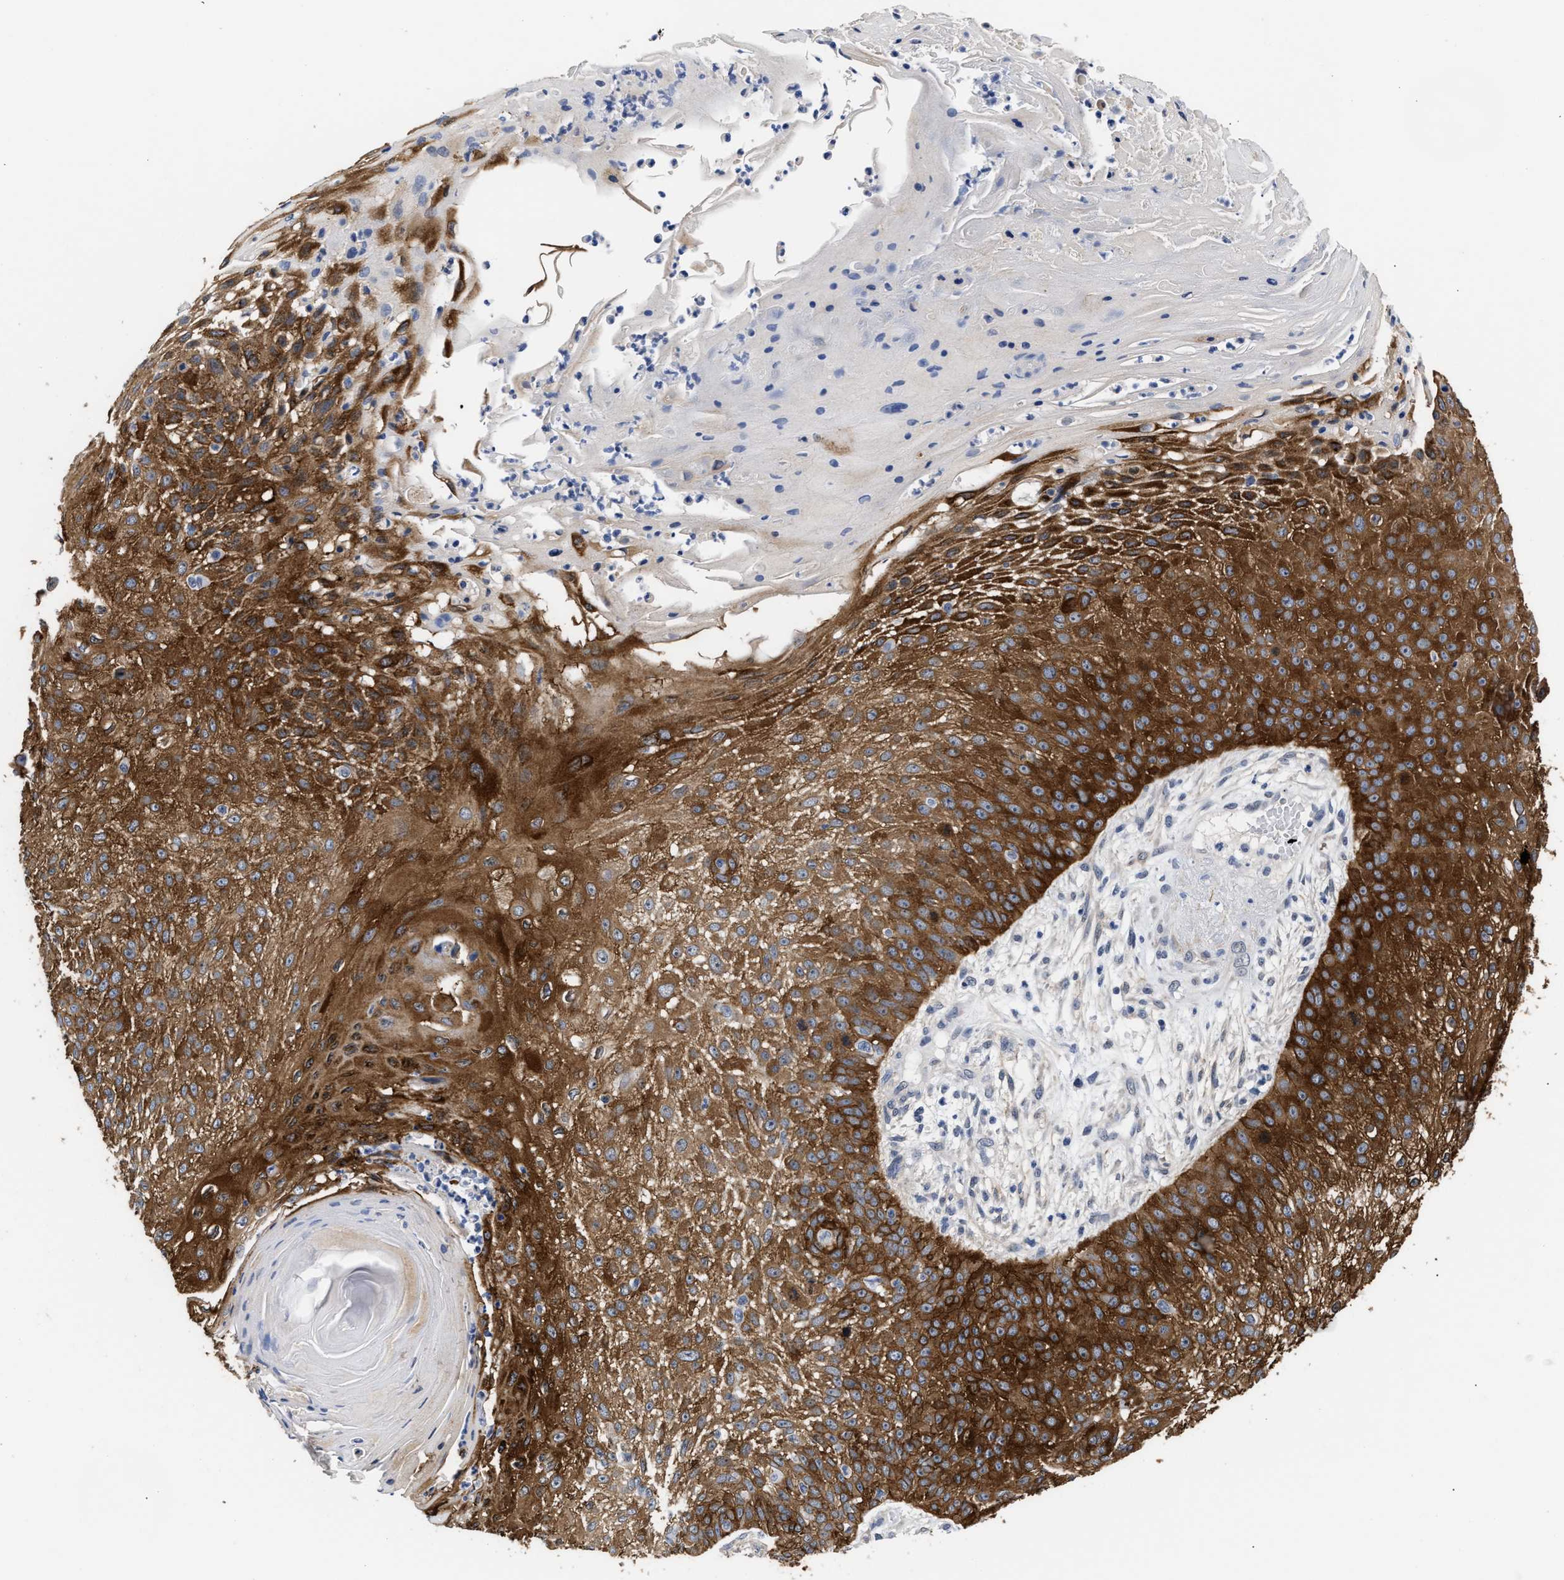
{"staining": {"intensity": "strong", "quantity": ">75%", "location": "cytoplasmic/membranous"}, "tissue": "skin cancer", "cell_type": "Tumor cells", "image_type": "cancer", "snomed": [{"axis": "morphology", "description": "Squamous cell carcinoma, NOS"}, {"axis": "topography", "description": "Skin"}], "caption": "DAB (3,3'-diaminobenzidine) immunohistochemical staining of skin cancer exhibits strong cytoplasmic/membranous protein staining in approximately >75% of tumor cells.", "gene": "AHNAK2", "patient": {"sex": "female", "age": 80}}